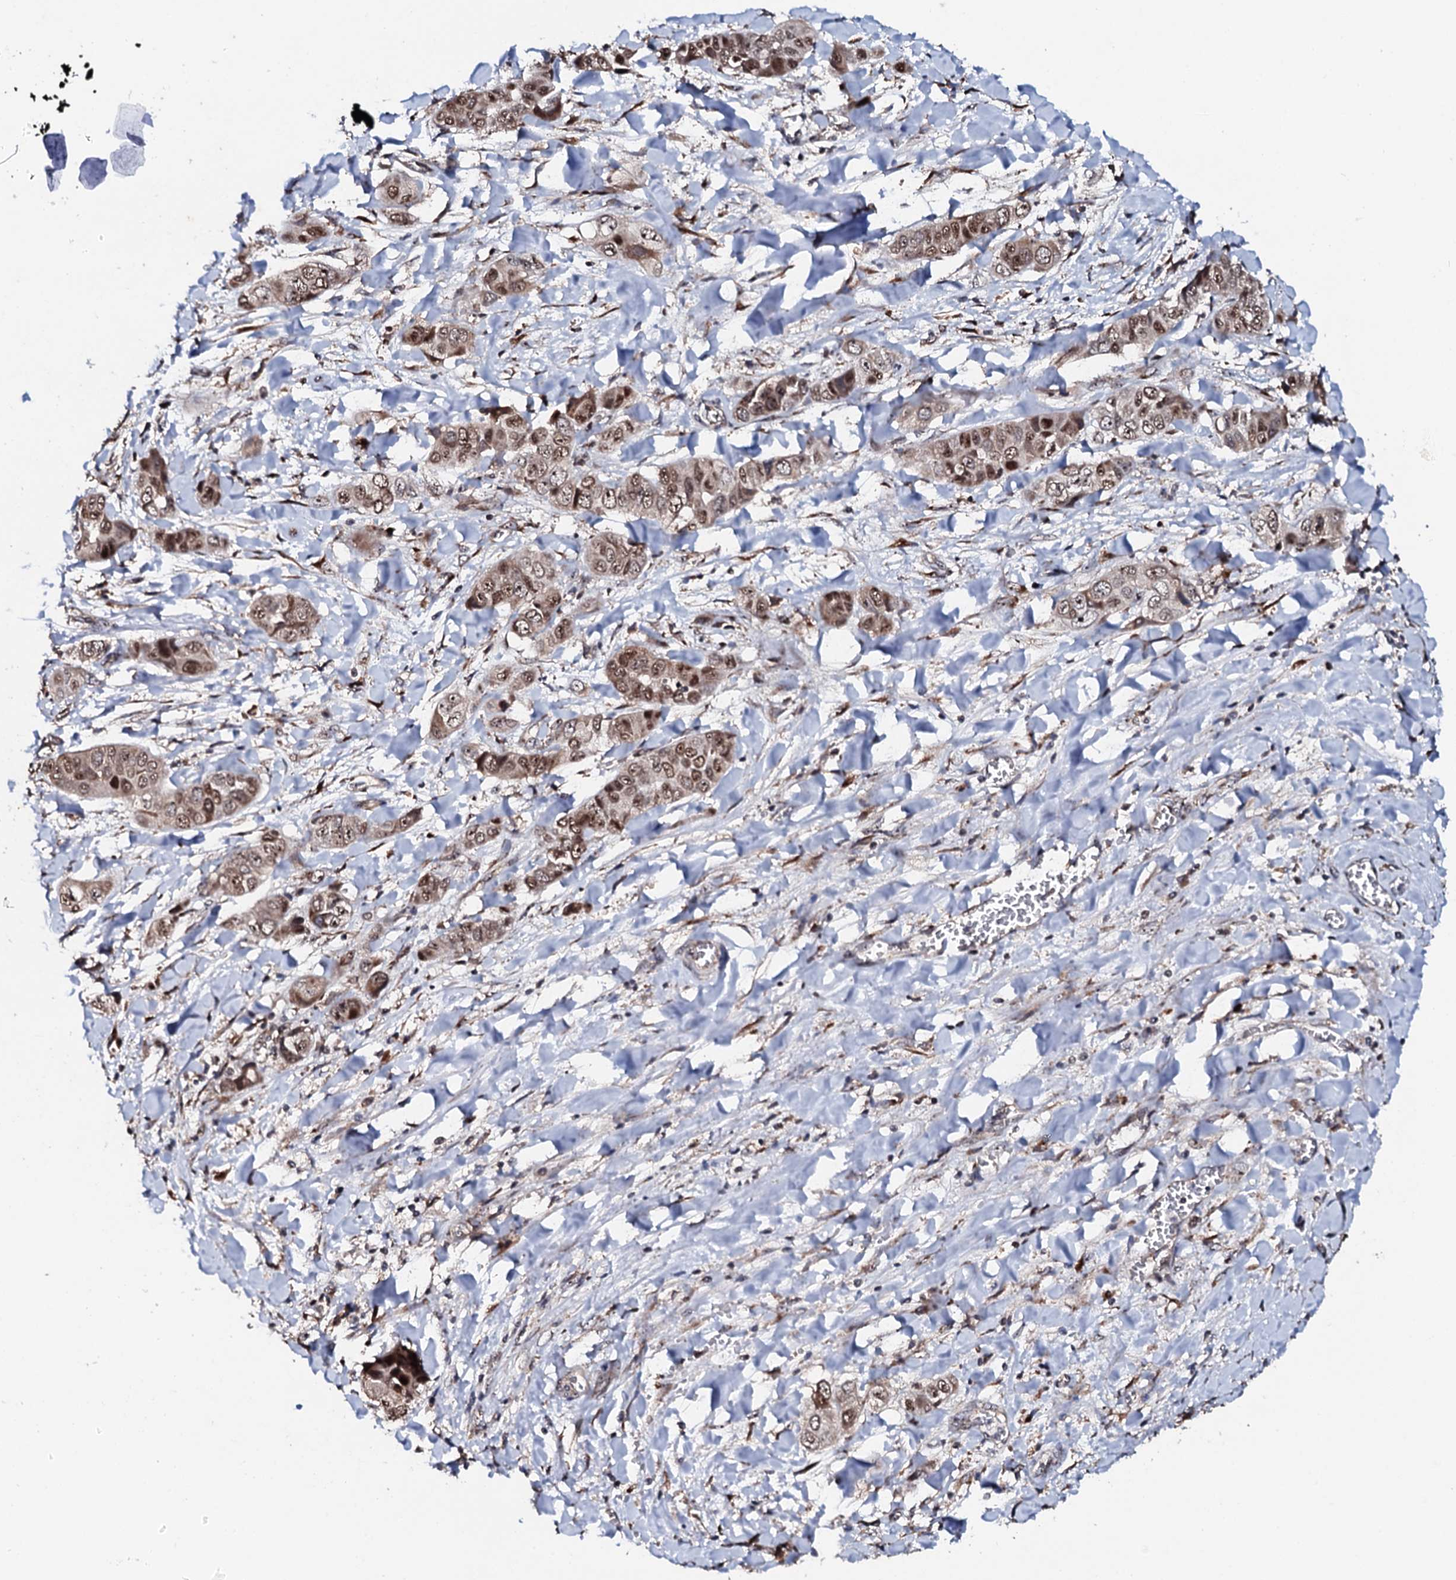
{"staining": {"intensity": "moderate", "quantity": ">75%", "location": "nuclear"}, "tissue": "liver cancer", "cell_type": "Tumor cells", "image_type": "cancer", "snomed": [{"axis": "morphology", "description": "Cholangiocarcinoma"}, {"axis": "topography", "description": "Liver"}], "caption": "Immunohistochemistry of human cholangiocarcinoma (liver) reveals medium levels of moderate nuclear positivity in about >75% of tumor cells. (DAB IHC, brown staining for protein, blue staining for nuclei).", "gene": "FAM111A", "patient": {"sex": "female", "age": 52}}